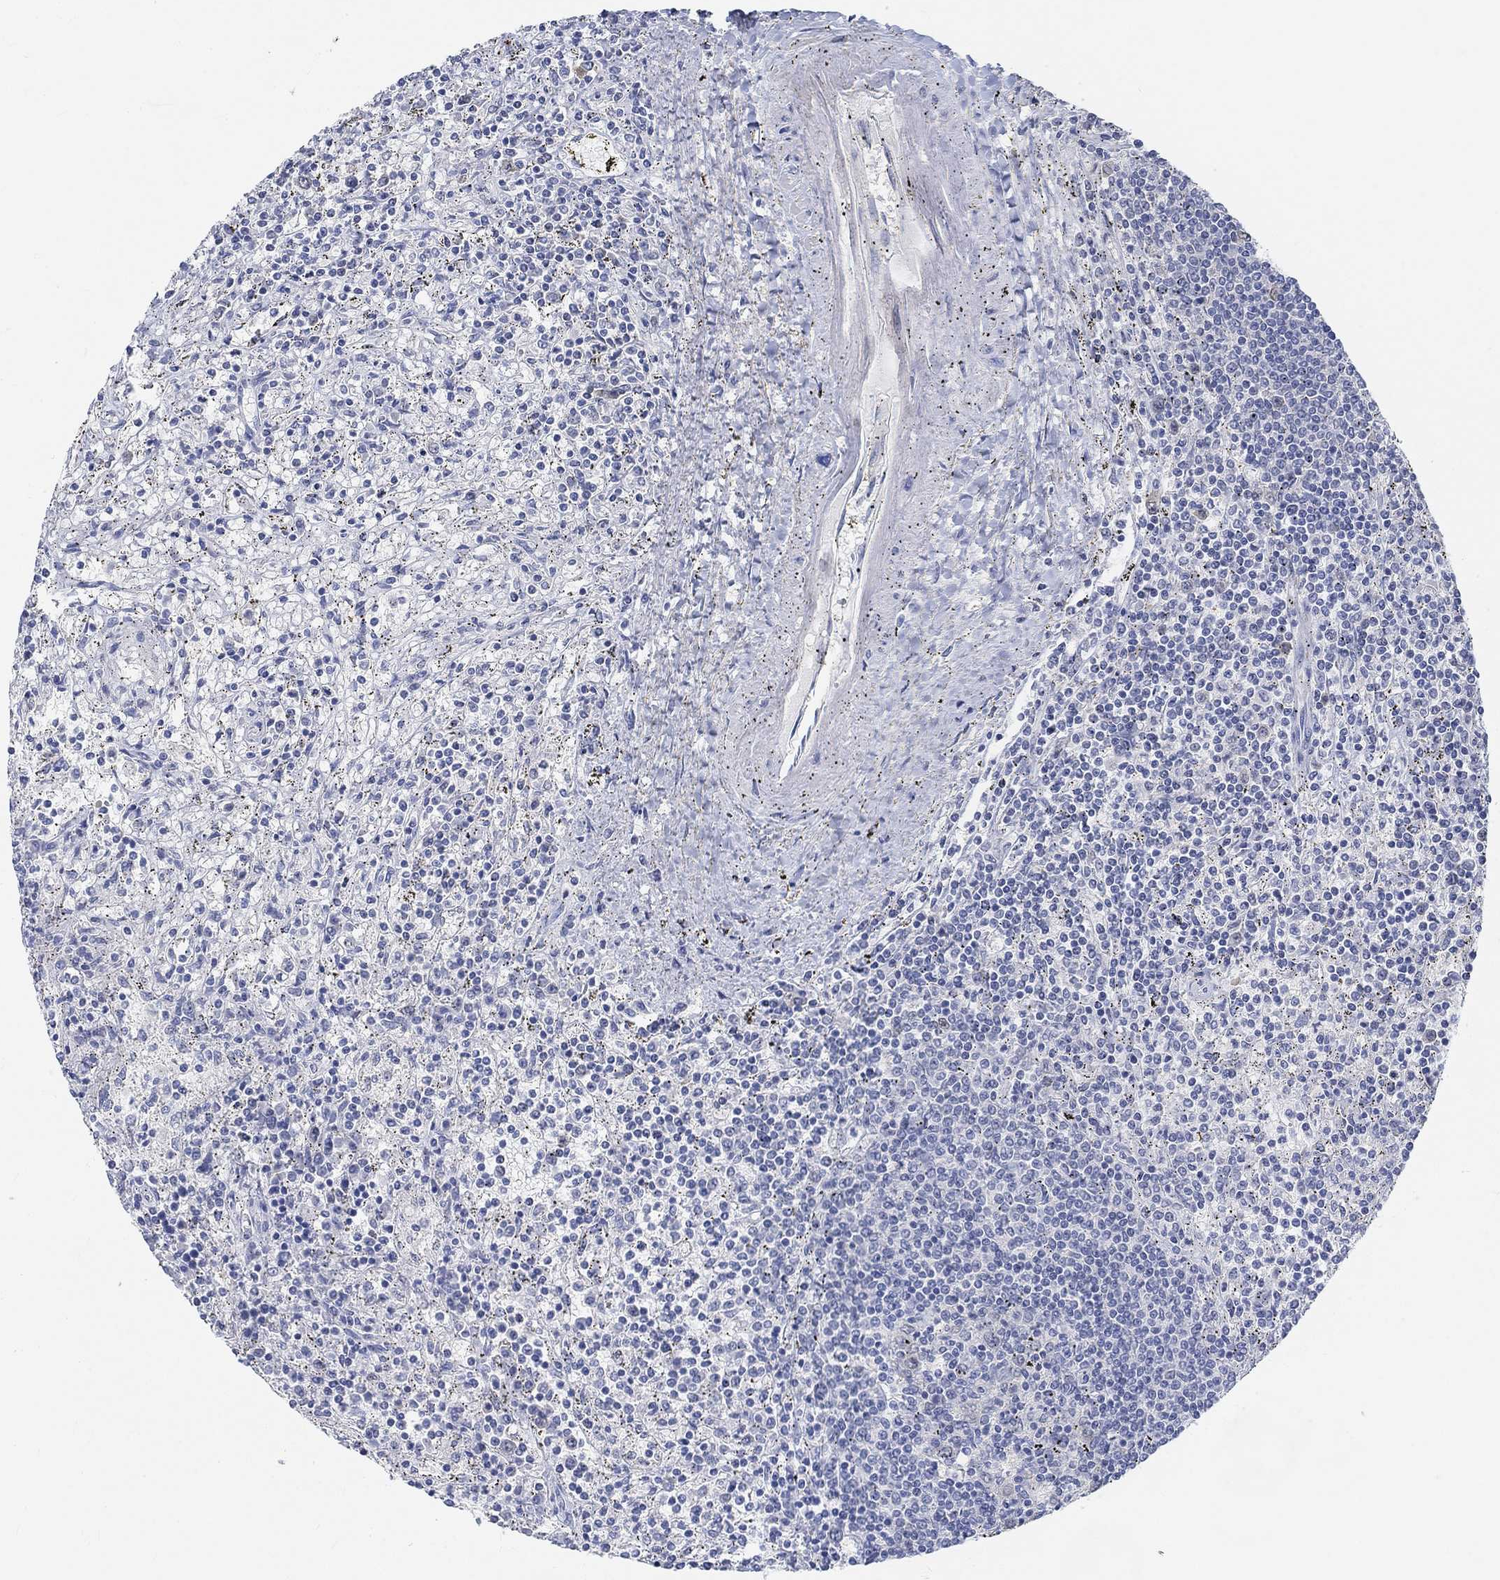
{"staining": {"intensity": "negative", "quantity": "none", "location": "none"}, "tissue": "lymphoma", "cell_type": "Tumor cells", "image_type": "cancer", "snomed": [{"axis": "morphology", "description": "Malignant lymphoma, non-Hodgkin's type, Low grade"}, {"axis": "topography", "description": "Spleen"}], "caption": "DAB (3,3'-diaminobenzidine) immunohistochemical staining of lymphoma displays no significant expression in tumor cells.", "gene": "SNTG2", "patient": {"sex": "male", "age": 62}}